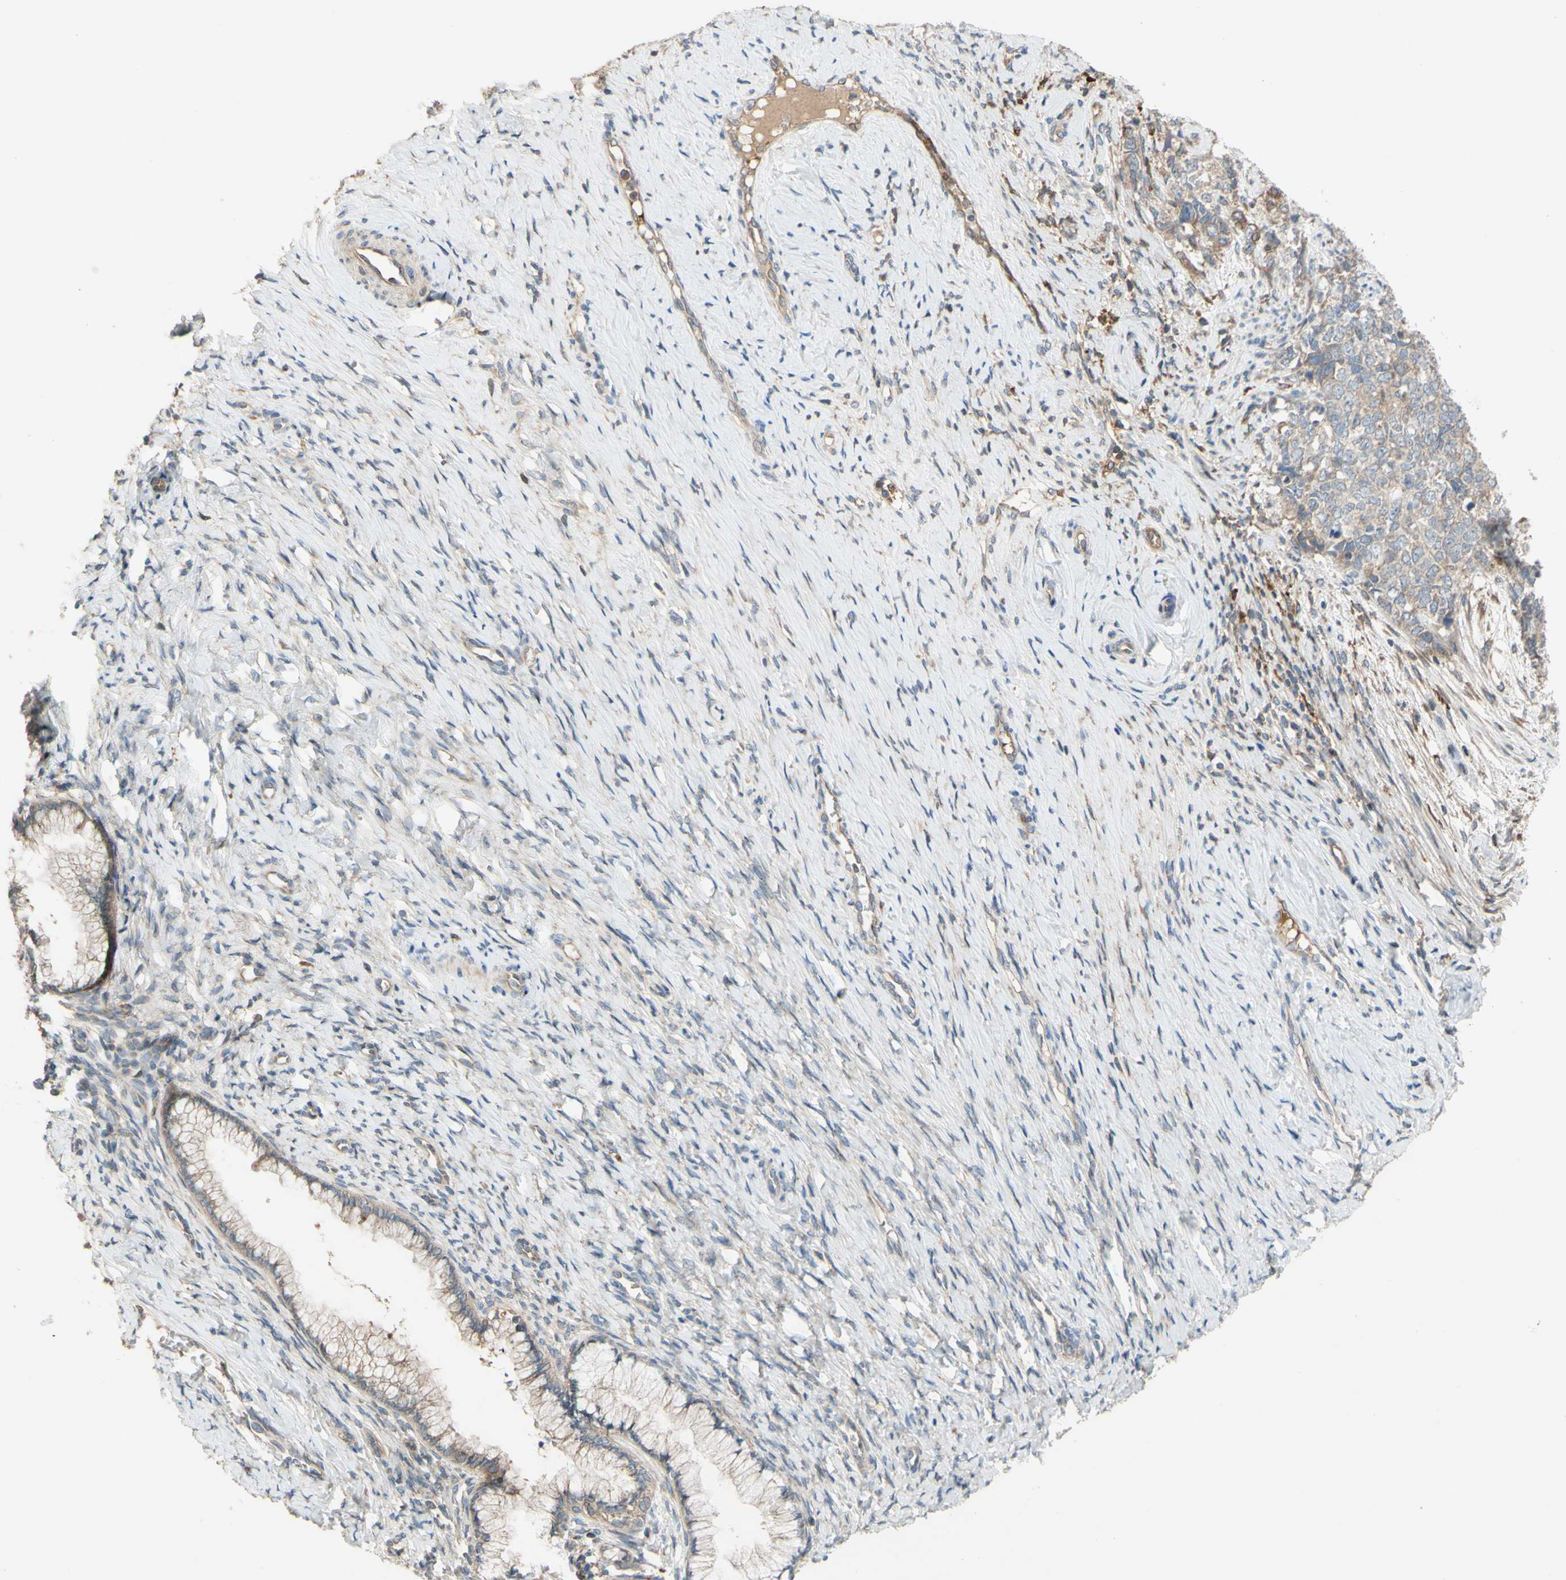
{"staining": {"intensity": "weak", "quantity": ">75%", "location": "cytoplasmic/membranous"}, "tissue": "cervical cancer", "cell_type": "Tumor cells", "image_type": "cancer", "snomed": [{"axis": "morphology", "description": "Squamous cell carcinoma, NOS"}, {"axis": "topography", "description": "Cervix"}], "caption": "Tumor cells reveal low levels of weak cytoplasmic/membranous positivity in about >75% of cells in cervical cancer (squamous cell carcinoma).", "gene": "SPTLC1", "patient": {"sex": "female", "age": 63}}